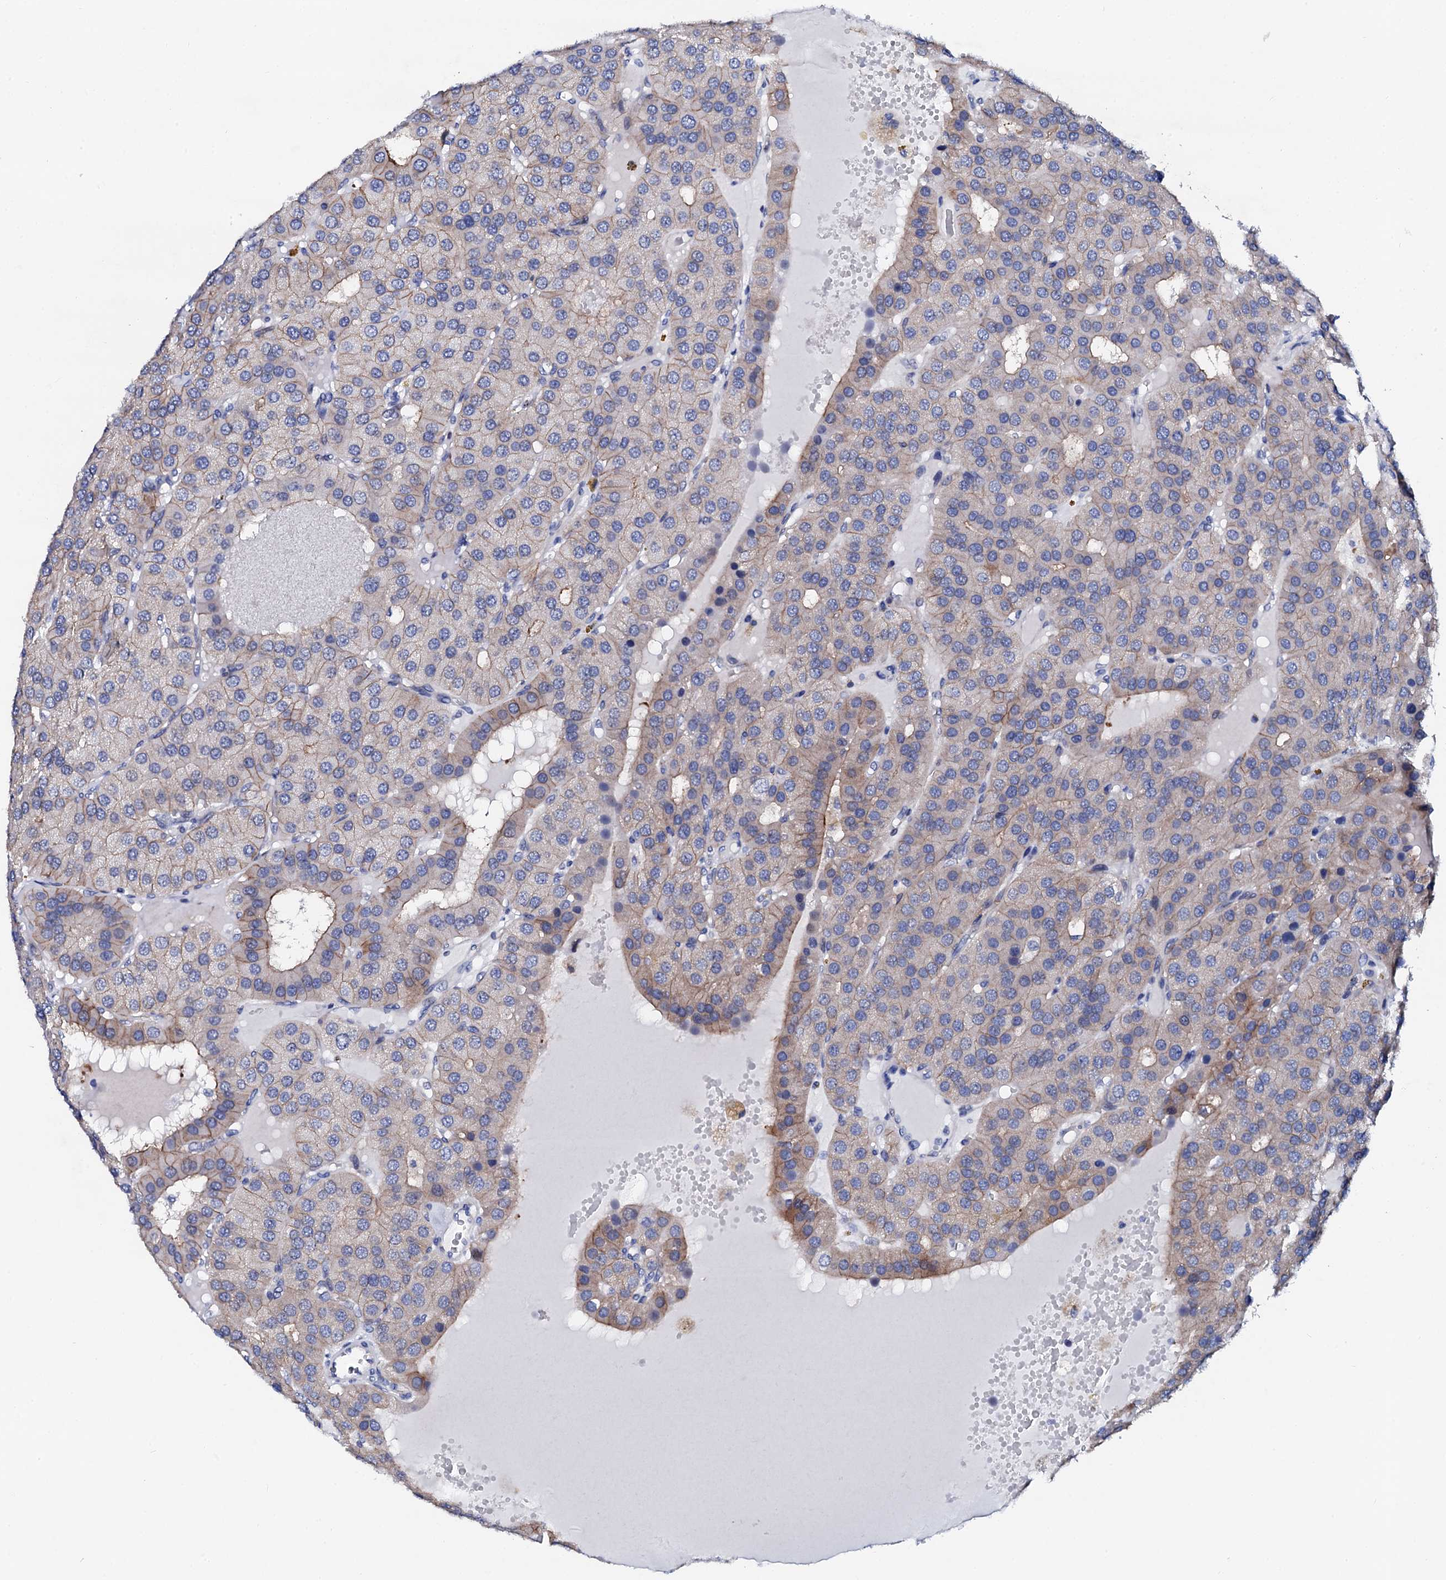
{"staining": {"intensity": "weak", "quantity": "25%-75%", "location": "cytoplasmic/membranous"}, "tissue": "parathyroid gland", "cell_type": "Glandular cells", "image_type": "normal", "snomed": [{"axis": "morphology", "description": "Normal tissue, NOS"}, {"axis": "morphology", "description": "Adenoma, NOS"}, {"axis": "topography", "description": "Parathyroid gland"}], "caption": "This histopathology image exhibits unremarkable parathyroid gland stained with immunohistochemistry (IHC) to label a protein in brown. The cytoplasmic/membranous of glandular cells show weak positivity for the protein. Nuclei are counter-stained blue.", "gene": "TRDN", "patient": {"sex": "female", "age": 86}}